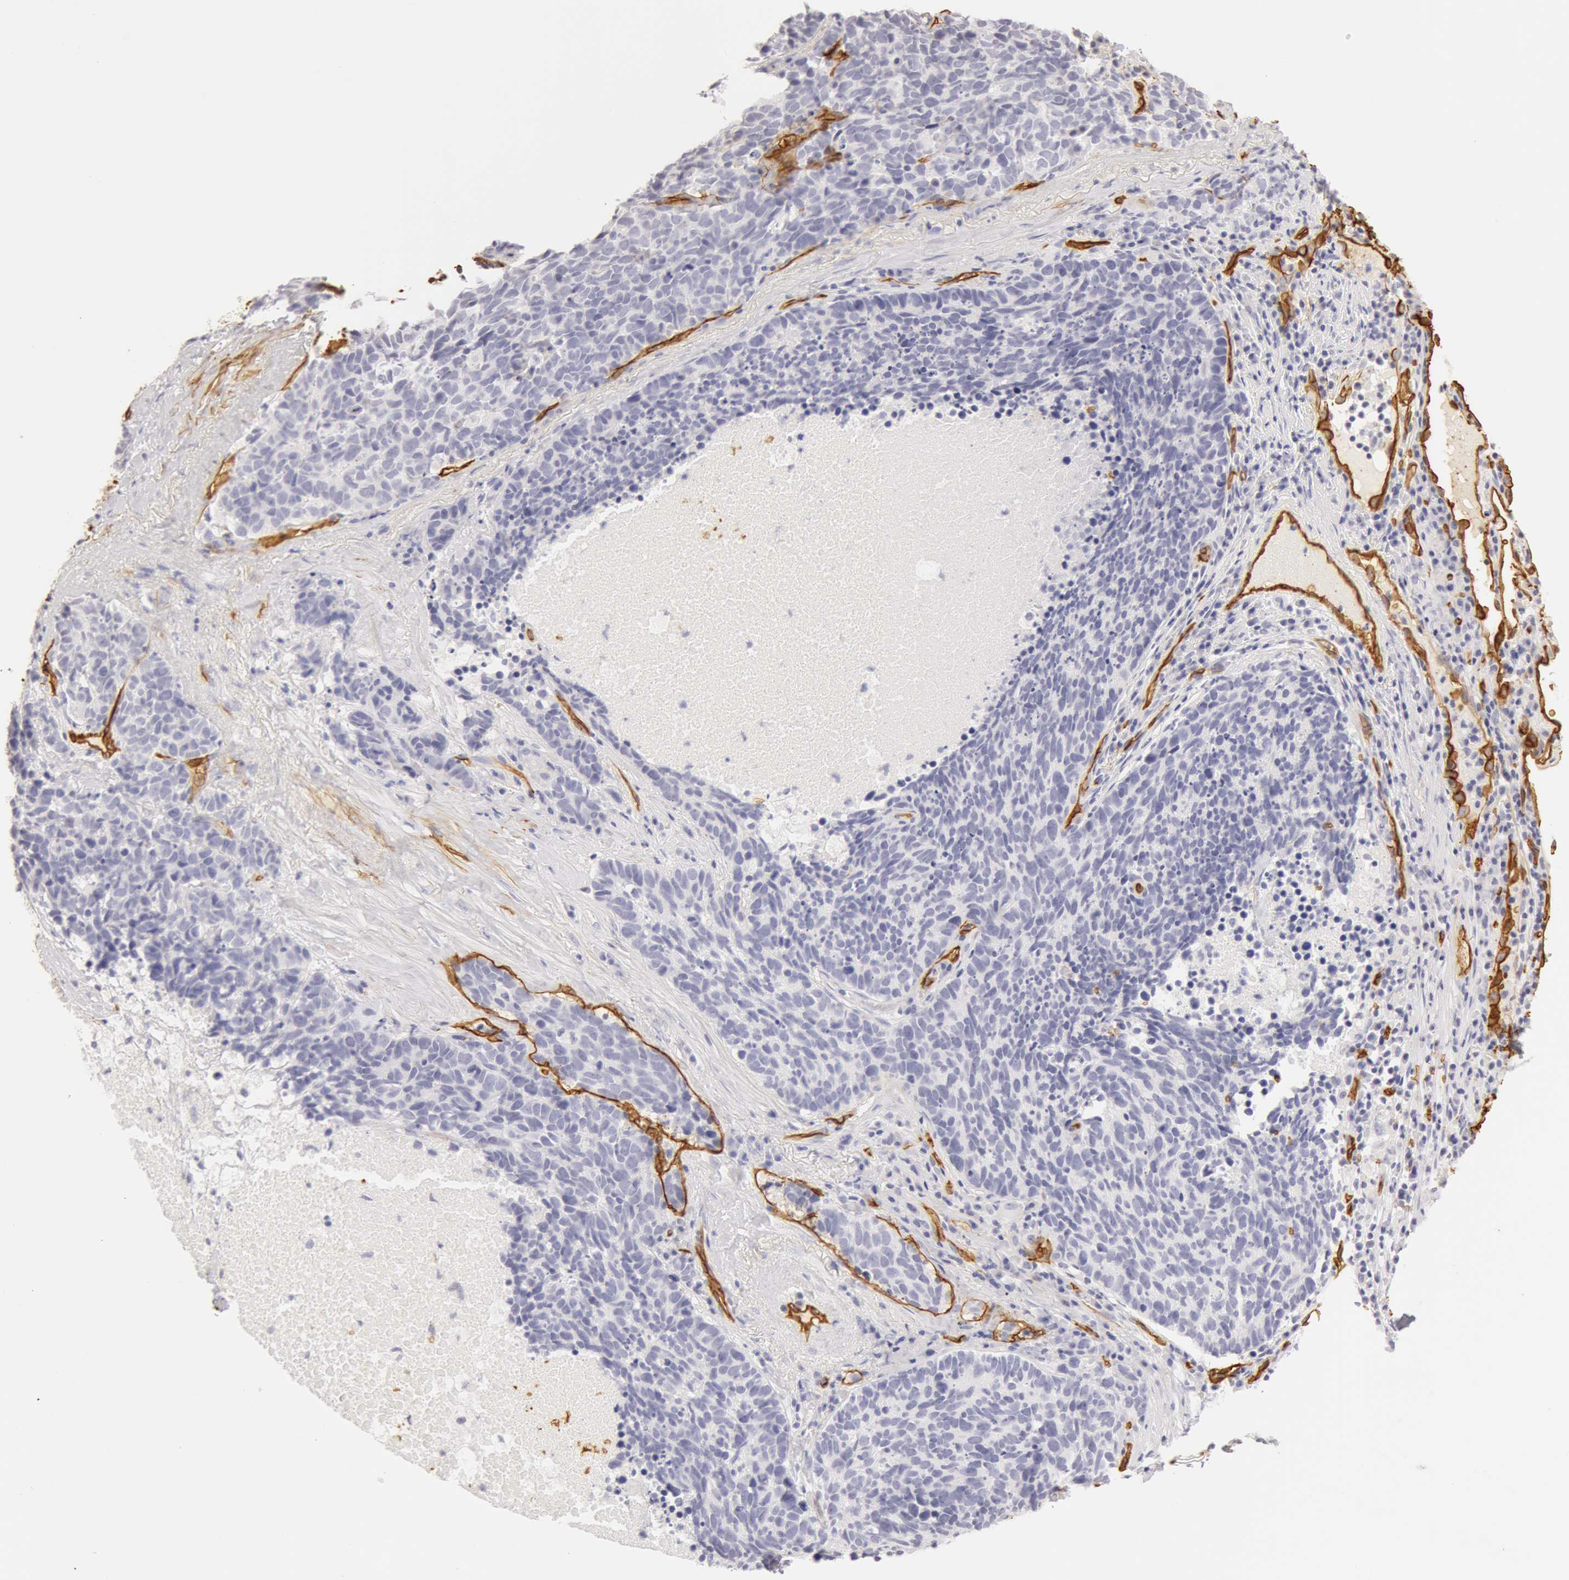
{"staining": {"intensity": "negative", "quantity": "none", "location": "none"}, "tissue": "lung cancer", "cell_type": "Tumor cells", "image_type": "cancer", "snomed": [{"axis": "morphology", "description": "Neoplasm, malignant, NOS"}, {"axis": "topography", "description": "Lung"}], "caption": "The image demonstrates no significant positivity in tumor cells of lung neoplasm (malignant).", "gene": "AQP1", "patient": {"sex": "female", "age": 75}}